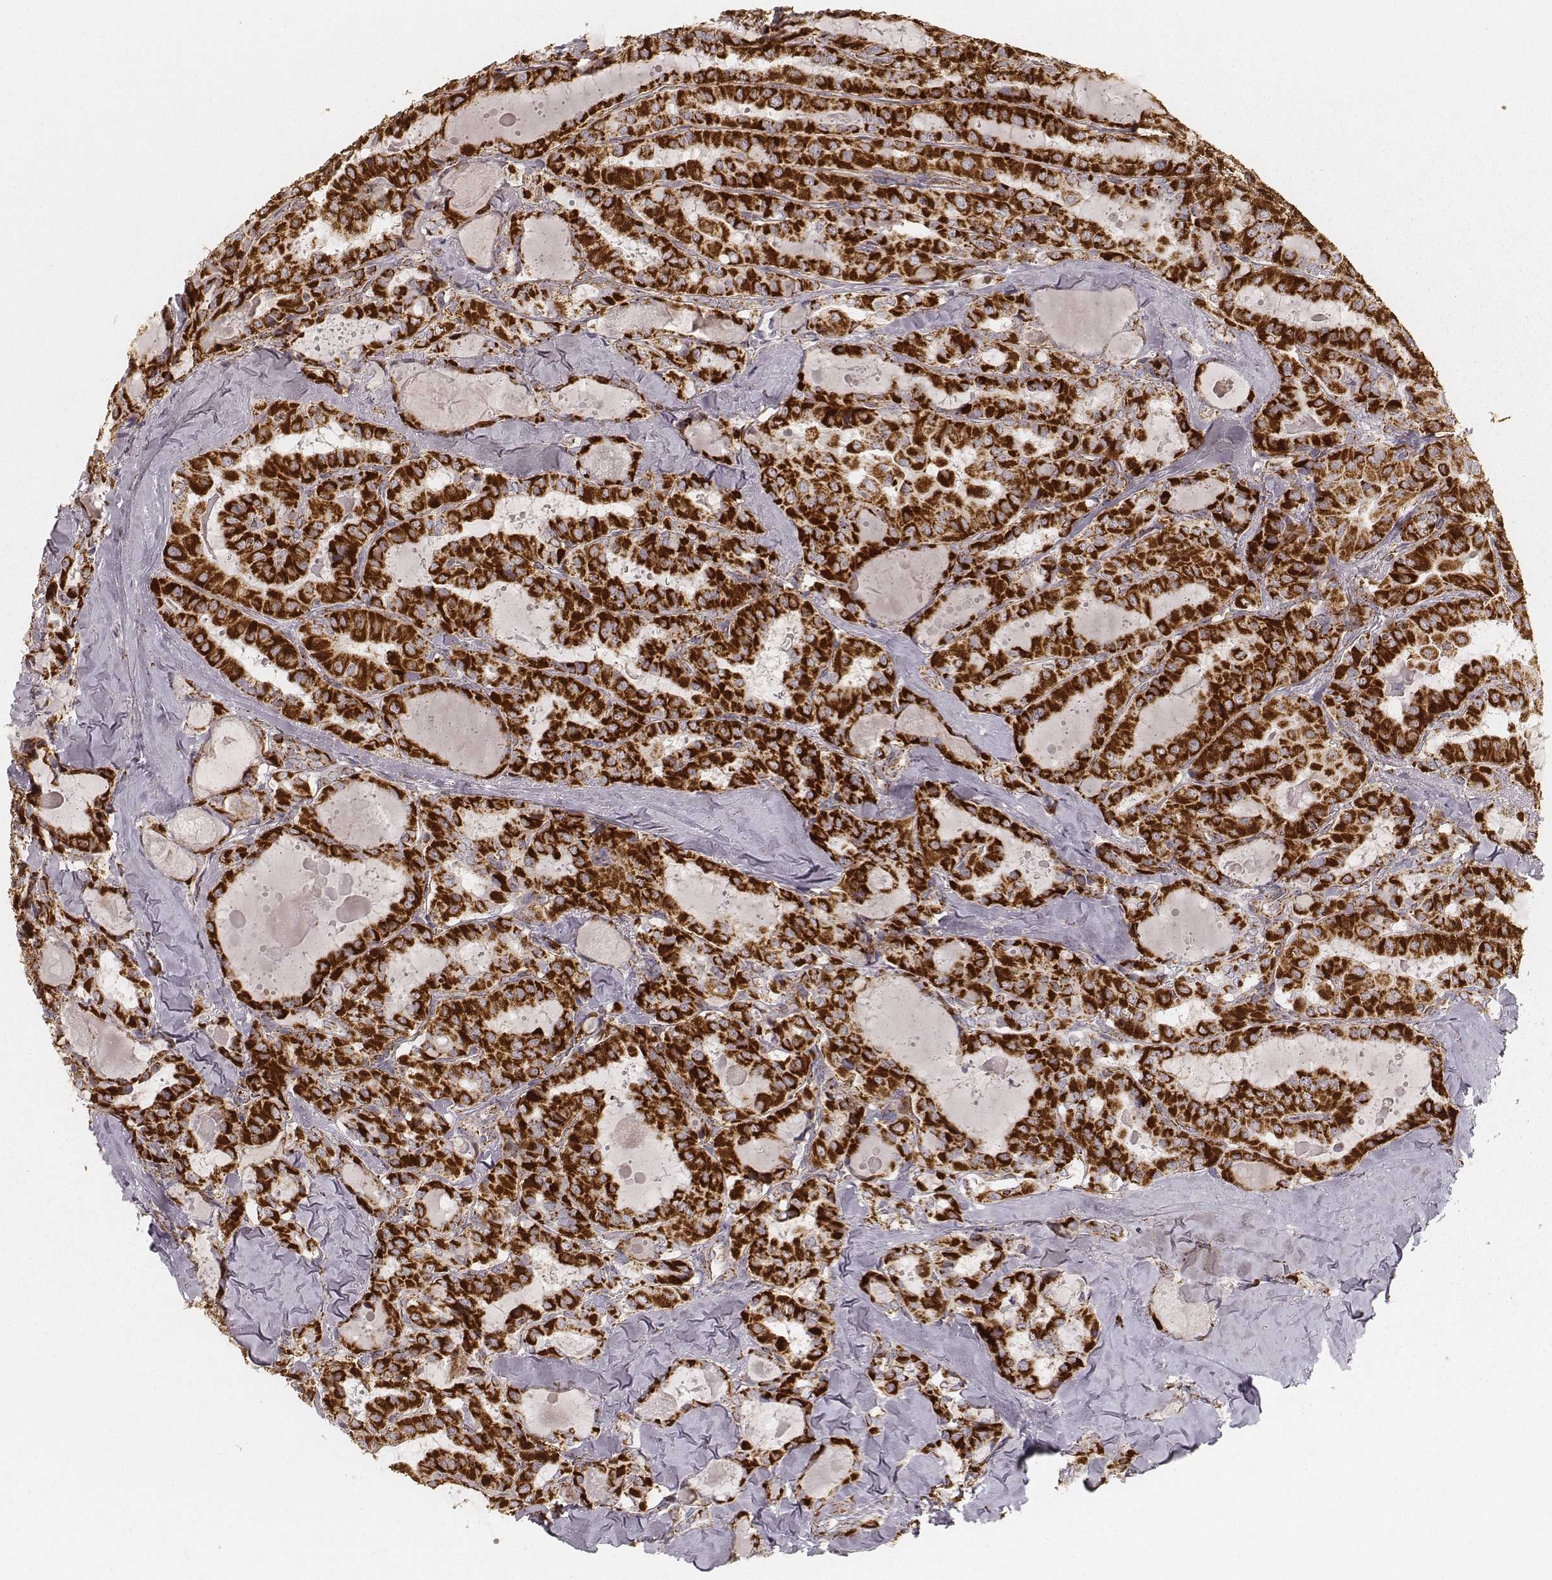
{"staining": {"intensity": "strong", "quantity": ">75%", "location": "cytoplasmic/membranous"}, "tissue": "thyroid cancer", "cell_type": "Tumor cells", "image_type": "cancer", "snomed": [{"axis": "morphology", "description": "Papillary adenocarcinoma, NOS"}, {"axis": "topography", "description": "Thyroid gland"}], "caption": "Protein staining exhibits strong cytoplasmic/membranous staining in approximately >75% of tumor cells in thyroid papillary adenocarcinoma.", "gene": "CS", "patient": {"sex": "female", "age": 41}}